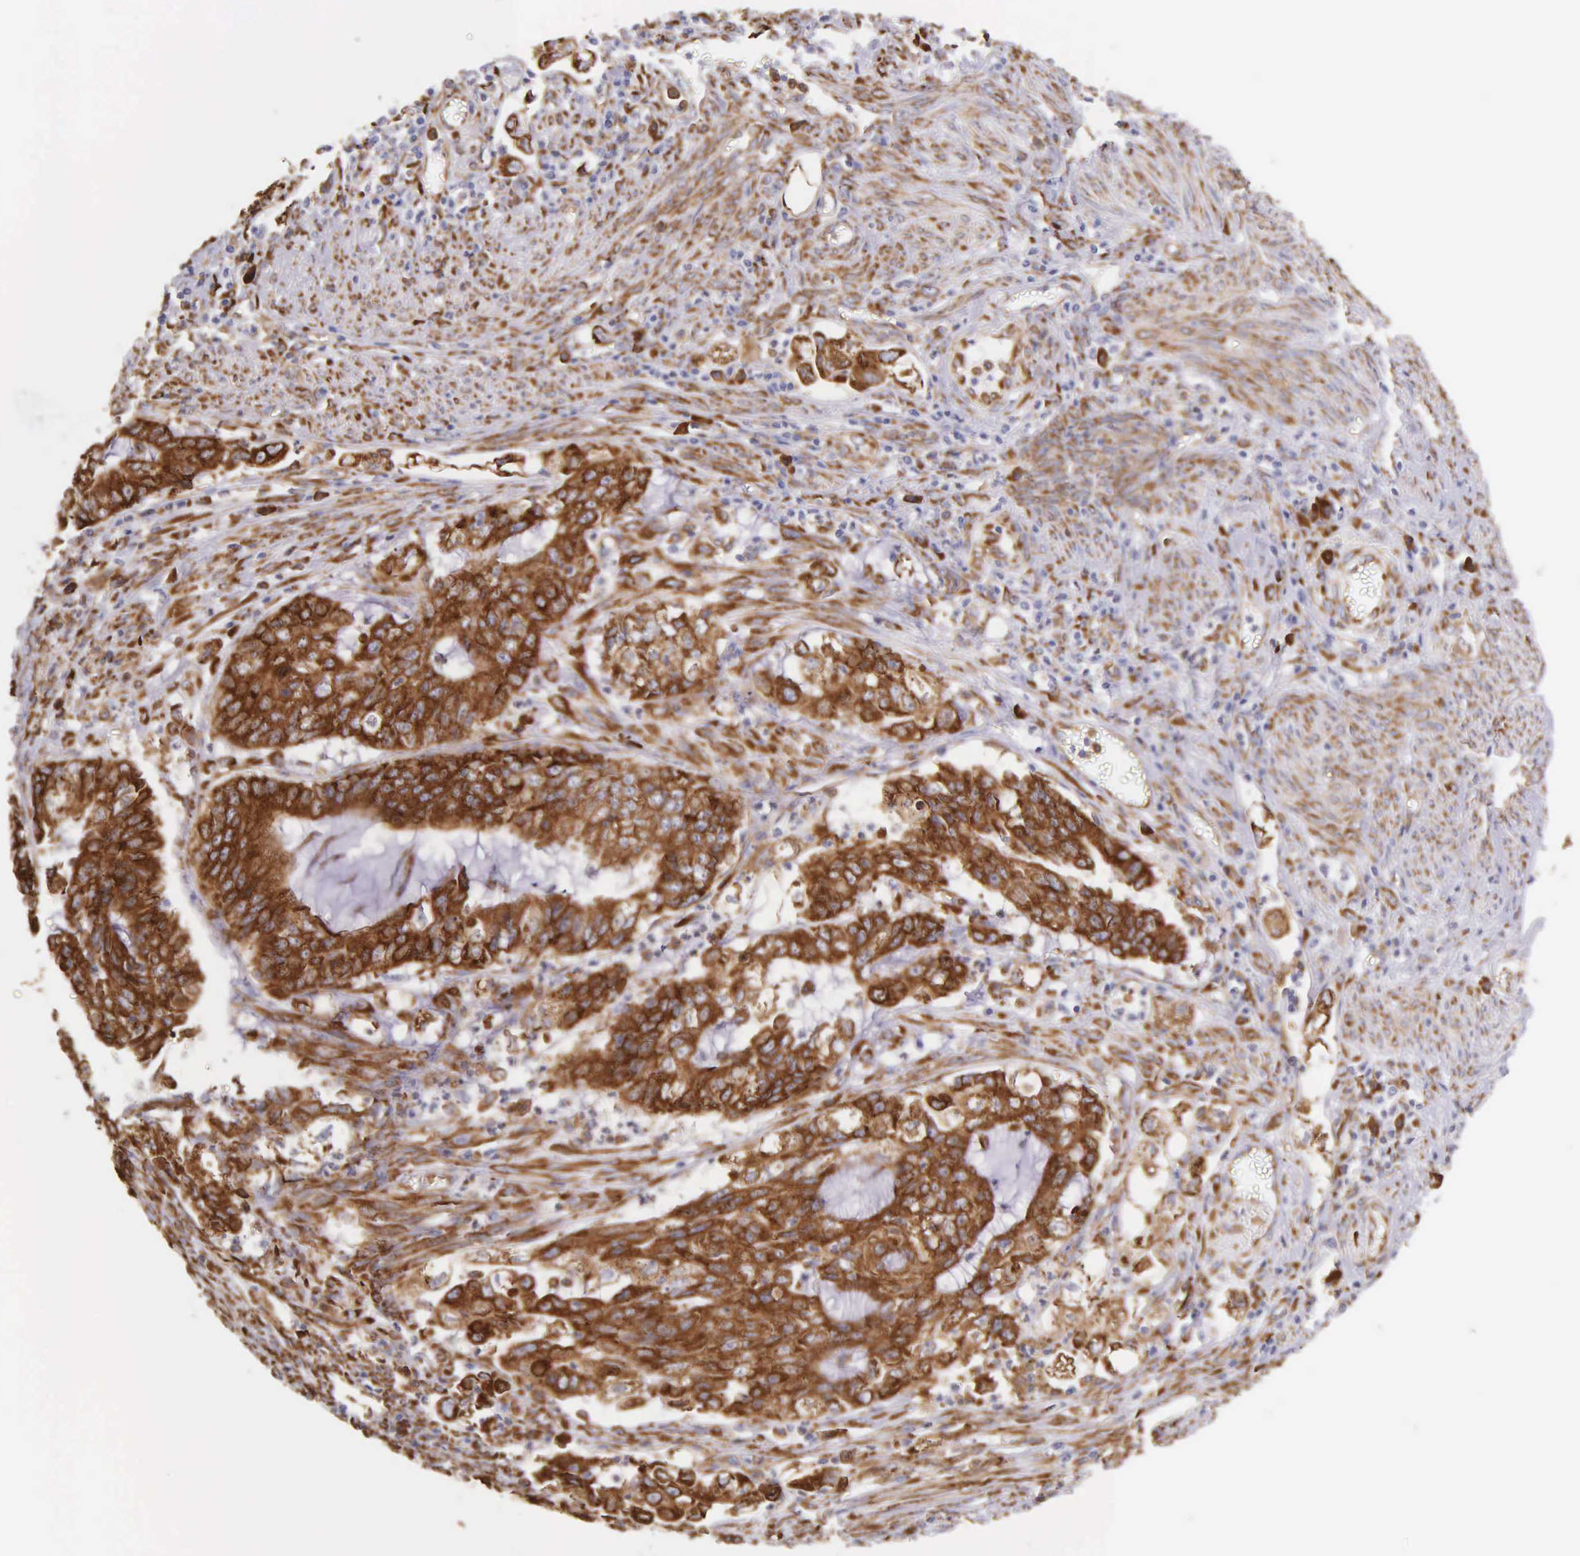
{"staining": {"intensity": "strong", "quantity": ">75%", "location": "cytoplasmic/membranous"}, "tissue": "endometrial cancer", "cell_type": "Tumor cells", "image_type": "cancer", "snomed": [{"axis": "morphology", "description": "Adenocarcinoma, NOS"}, {"axis": "topography", "description": "Endometrium"}], "caption": "Protein expression analysis of human adenocarcinoma (endometrial) reveals strong cytoplasmic/membranous expression in about >75% of tumor cells. Using DAB (brown) and hematoxylin (blue) stains, captured at high magnification using brightfield microscopy.", "gene": "CKAP4", "patient": {"sex": "female", "age": 75}}